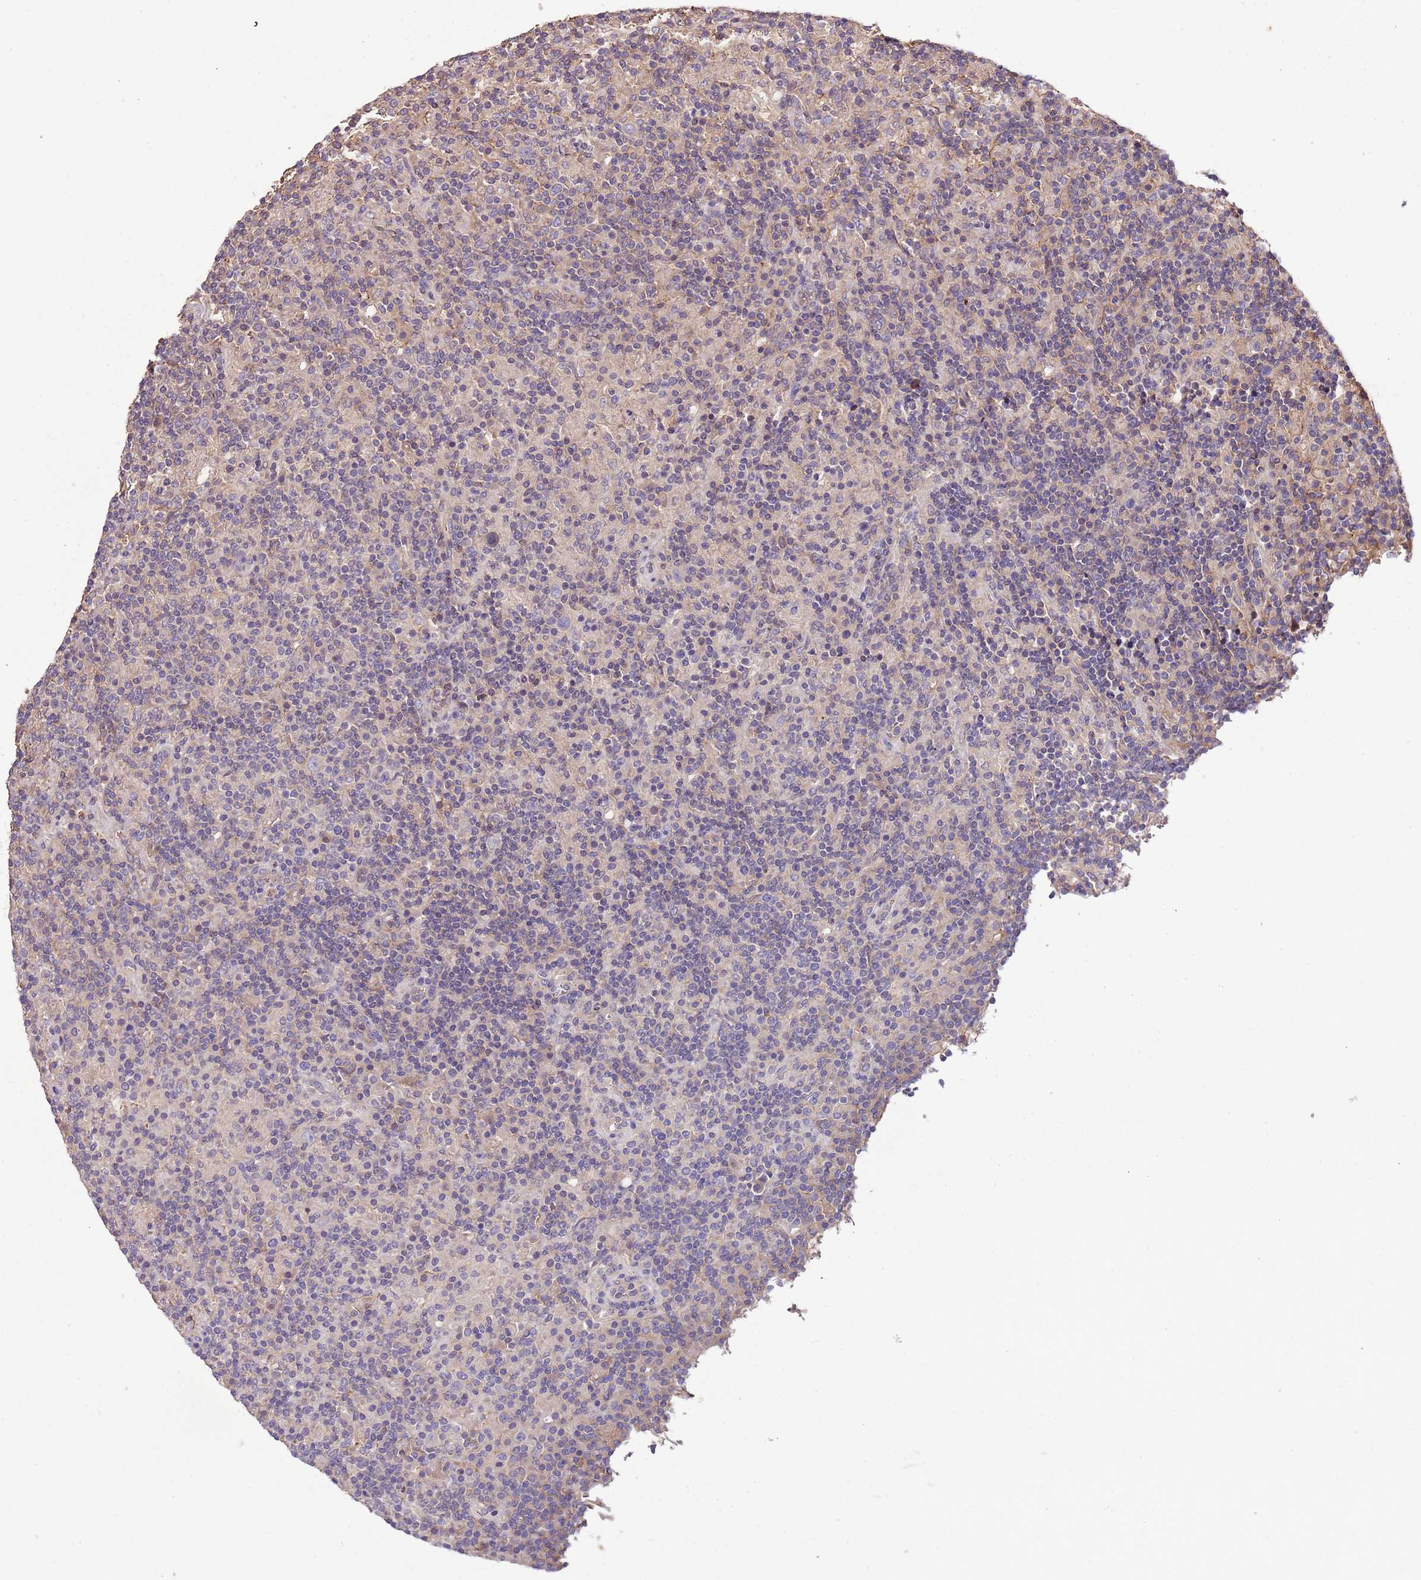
{"staining": {"intensity": "negative", "quantity": "none", "location": "none"}, "tissue": "lymphoma", "cell_type": "Tumor cells", "image_type": "cancer", "snomed": [{"axis": "morphology", "description": "Hodgkin's disease, NOS"}, {"axis": "topography", "description": "Lymph node"}], "caption": "Hodgkin's disease was stained to show a protein in brown. There is no significant positivity in tumor cells. (DAB immunohistochemistry (IHC) visualized using brightfield microscopy, high magnification).", "gene": "DENR", "patient": {"sex": "male", "age": 70}}